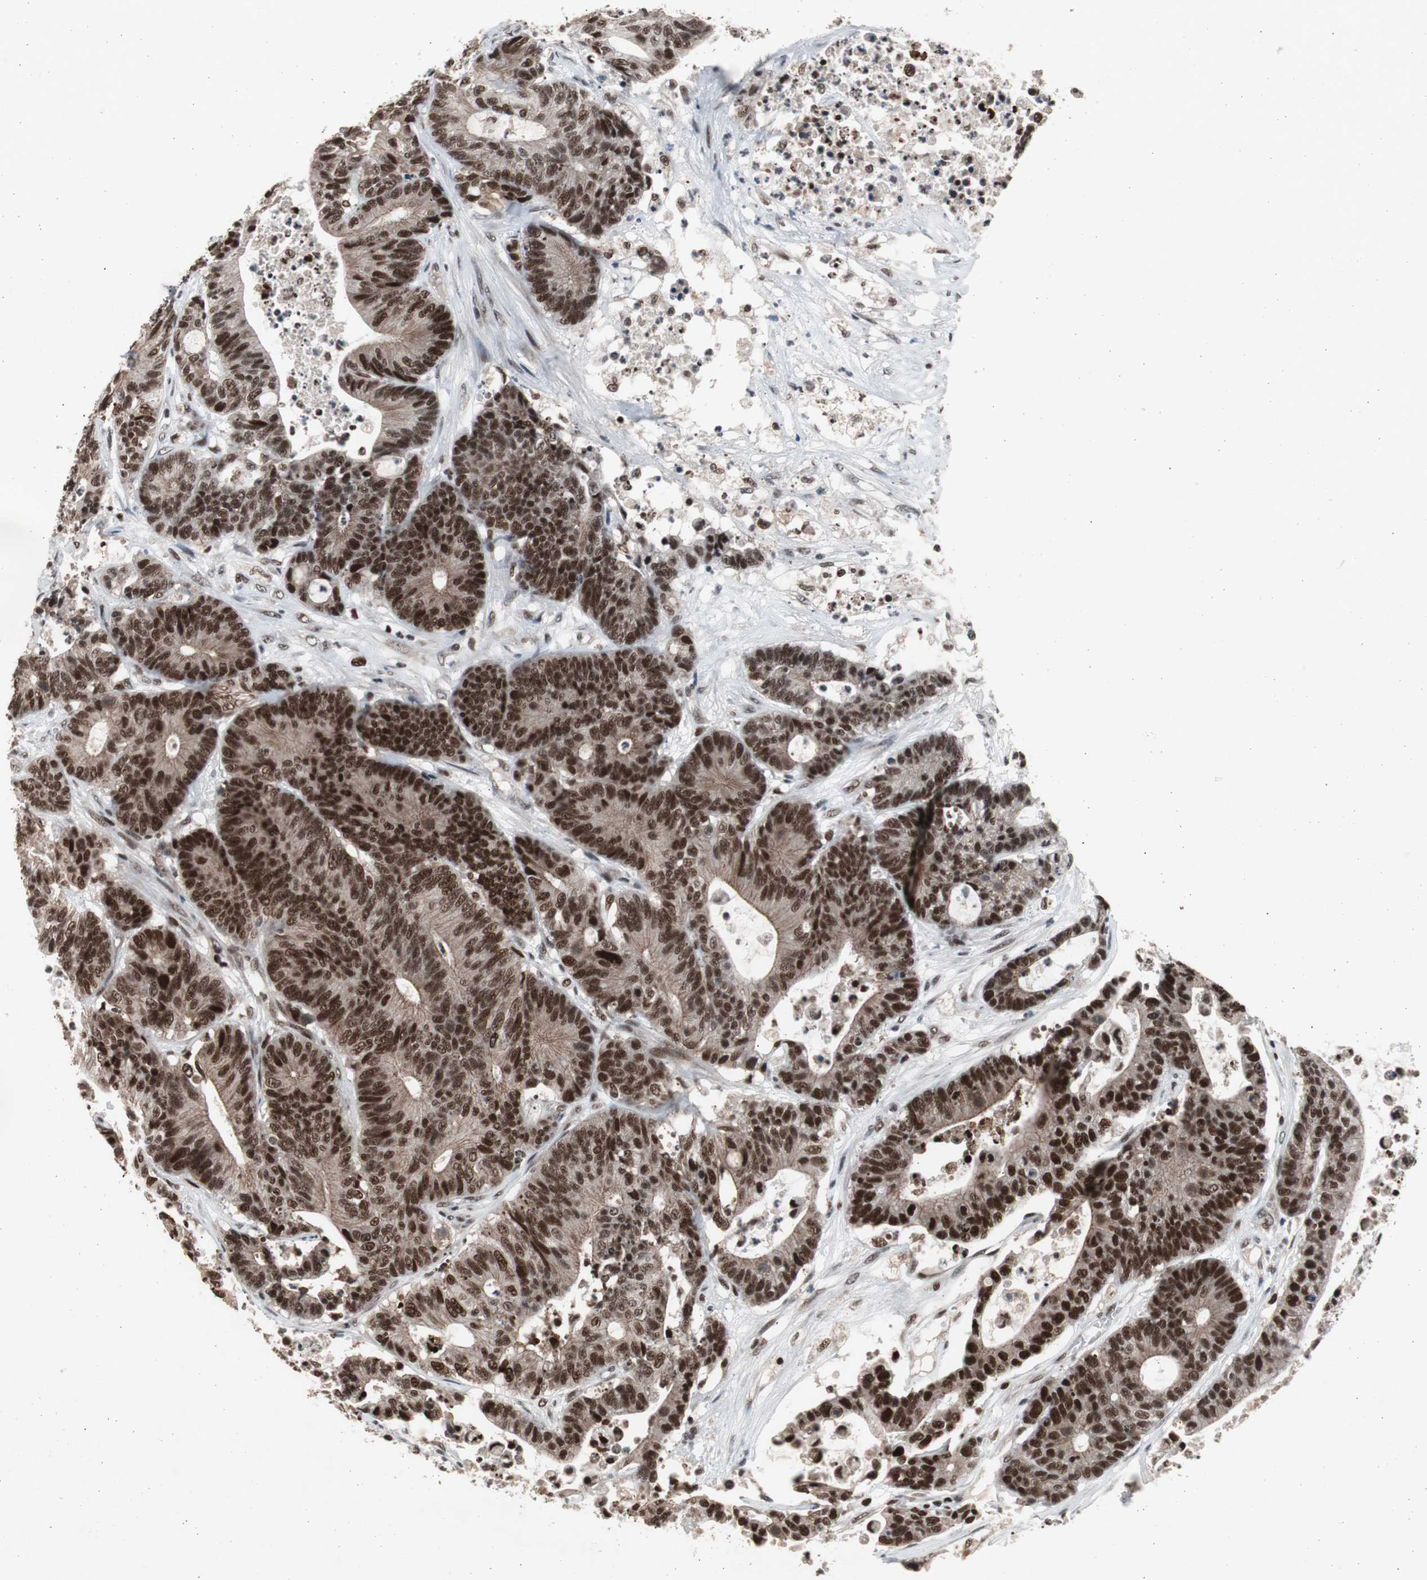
{"staining": {"intensity": "strong", "quantity": ">75%", "location": "nuclear"}, "tissue": "colorectal cancer", "cell_type": "Tumor cells", "image_type": "cancer", "snomed": [{"axis": "morphology", "description": "Adenocarcinoma, NOS"}, {"axis": "topography", "description": "Colon"}], "caption": "Immunohistochemistry (DAB) staining of colorectal cancer reveals strong nuclear protein positivity in approximately >75% of tumor cells.", "gene": "RPA1", "patient": {"sex": "female", "age": 84}}